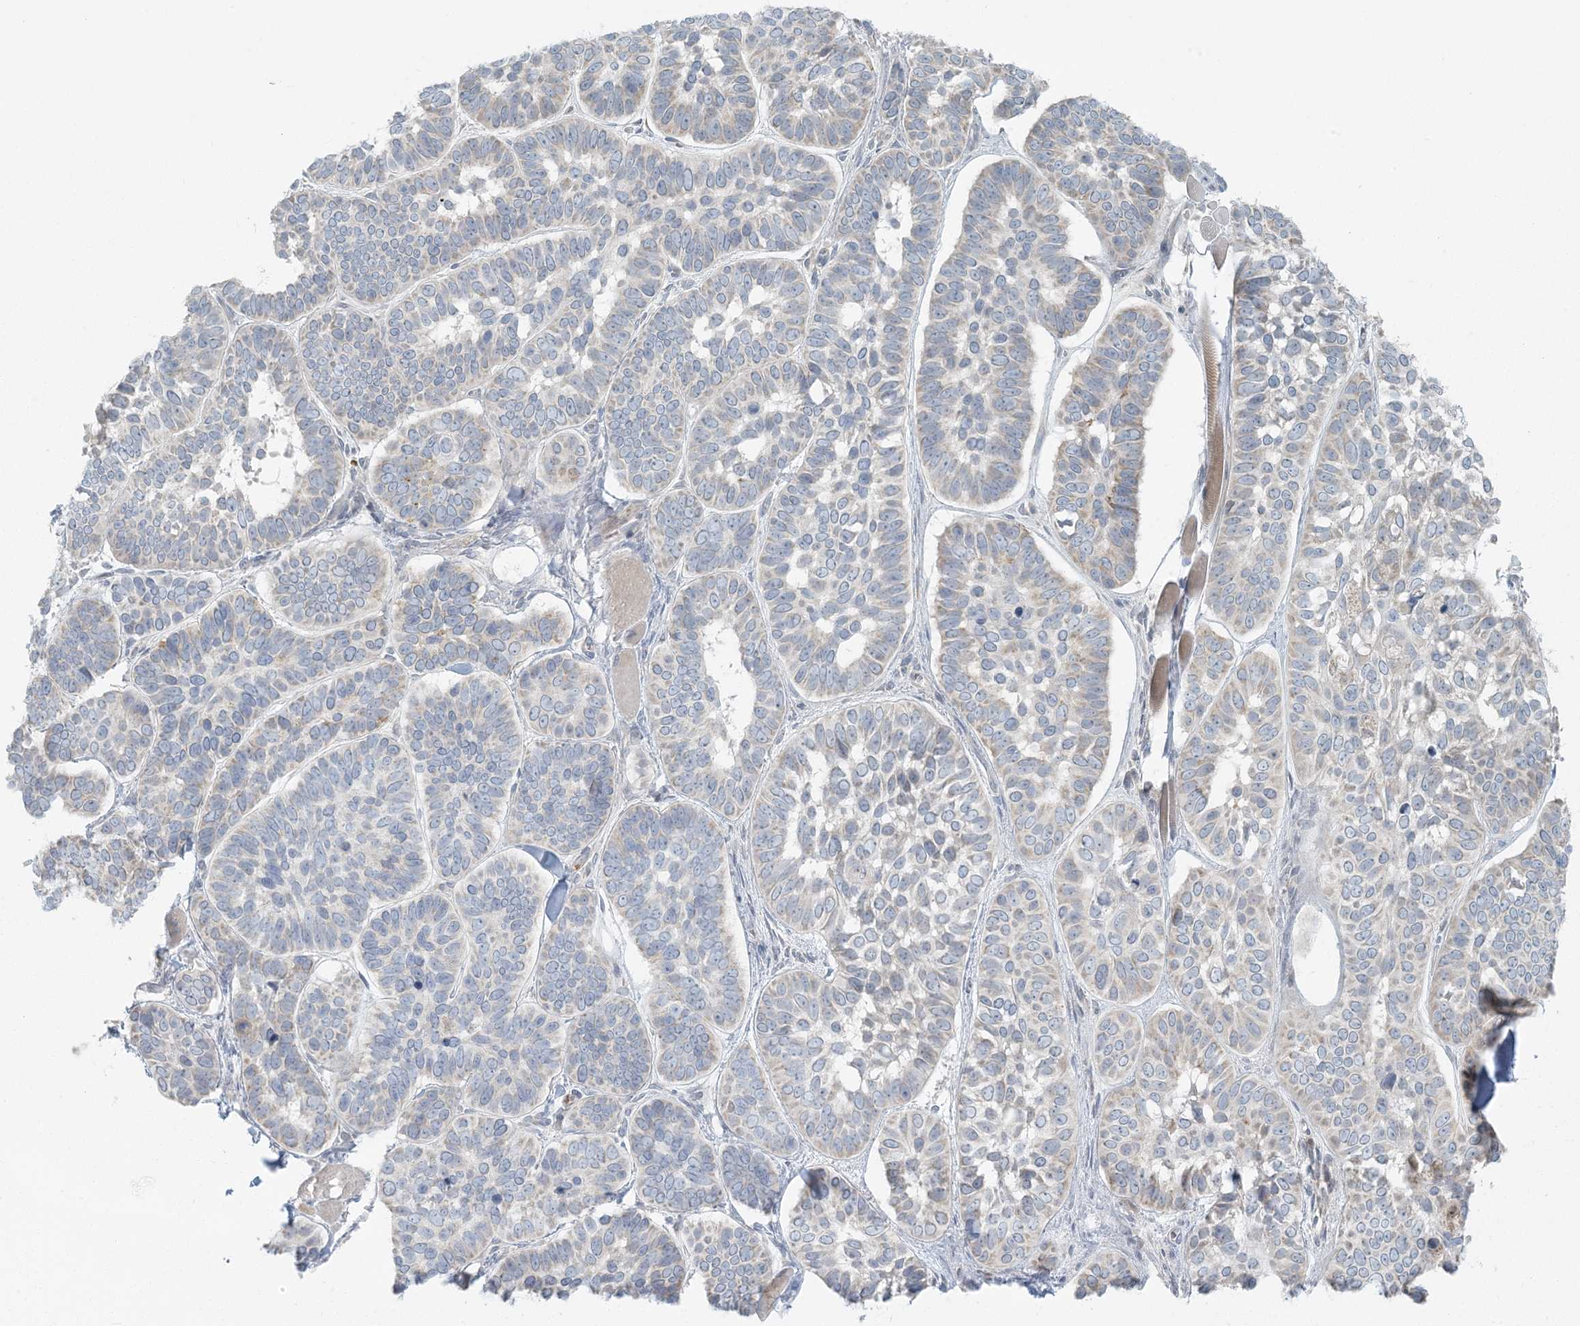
{"staining": {"intensity": "weak", "quantity": "<25%", "location": "cytoplasmic/membranous"}, "tissue": "skin cancer", "cell_type": "Tumor cells", "image_type": "cancer", "snomed": [{"axis": "morphology", "description": "Basal cell carcinoma"}, {"axis": "topography", "description": "Skin"}], "caption": "The photomicrograph shows no significant expression in tumor cells of skin cancer (basal cell carcinoma).", "gene": "CTDNEP1", "patient": {"sex": "male", "age": 62}}